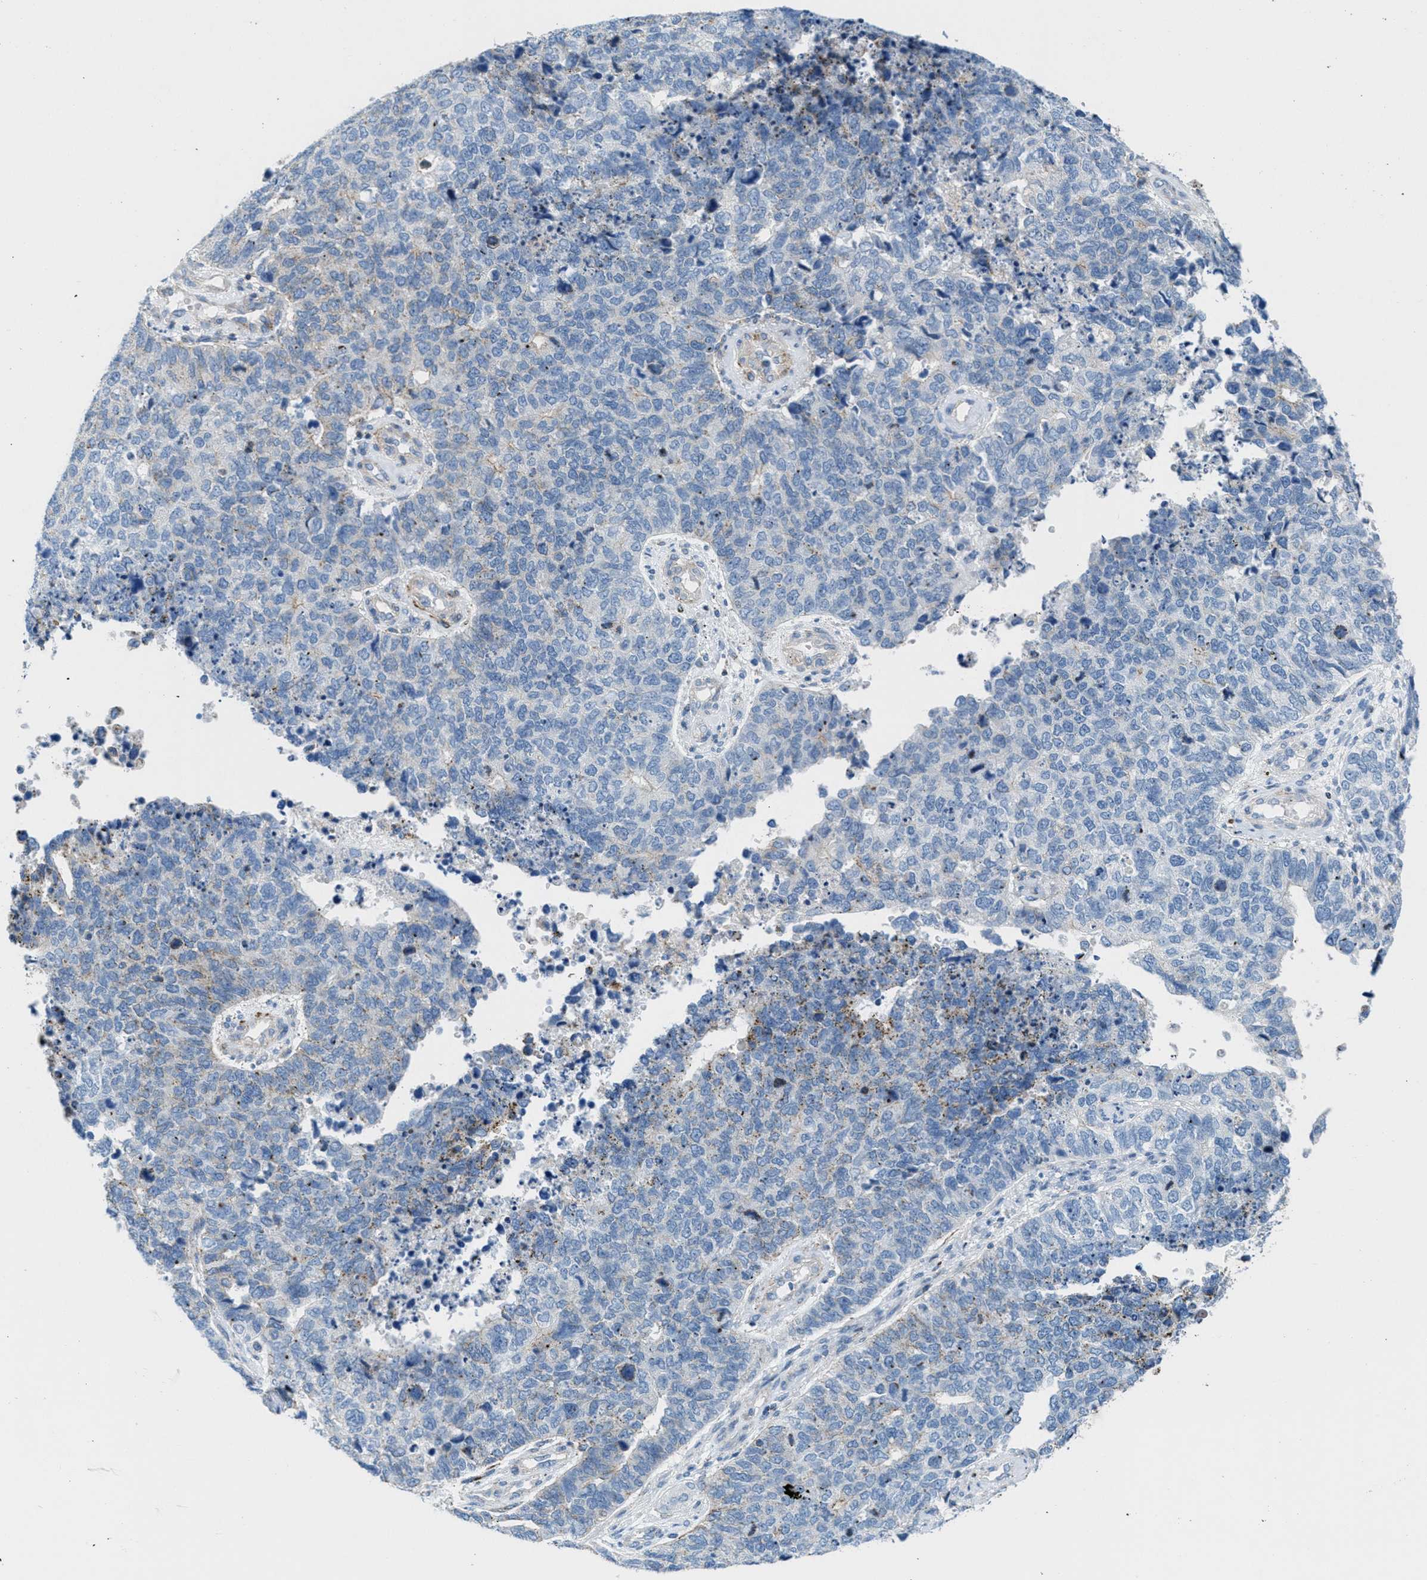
{"staining": {"intensity": "weak", "quantity": "<25%", "location": "cytoplasmic/membranous"}, "tissue": "cervical cancer", "cell_type": "Tumor cells", "image_type": "cancer", "snomed": [{"axis": "morphology", "description": "Squamous cell carcinoma, NOS"}, {"axis": "topography", "description": "Cervix"}], "caption": "Tumor cells show no significant protein positivity in cervical cancer.", "gene": "MFSD13A", "patient": {"sex": "female", "age": 63}}